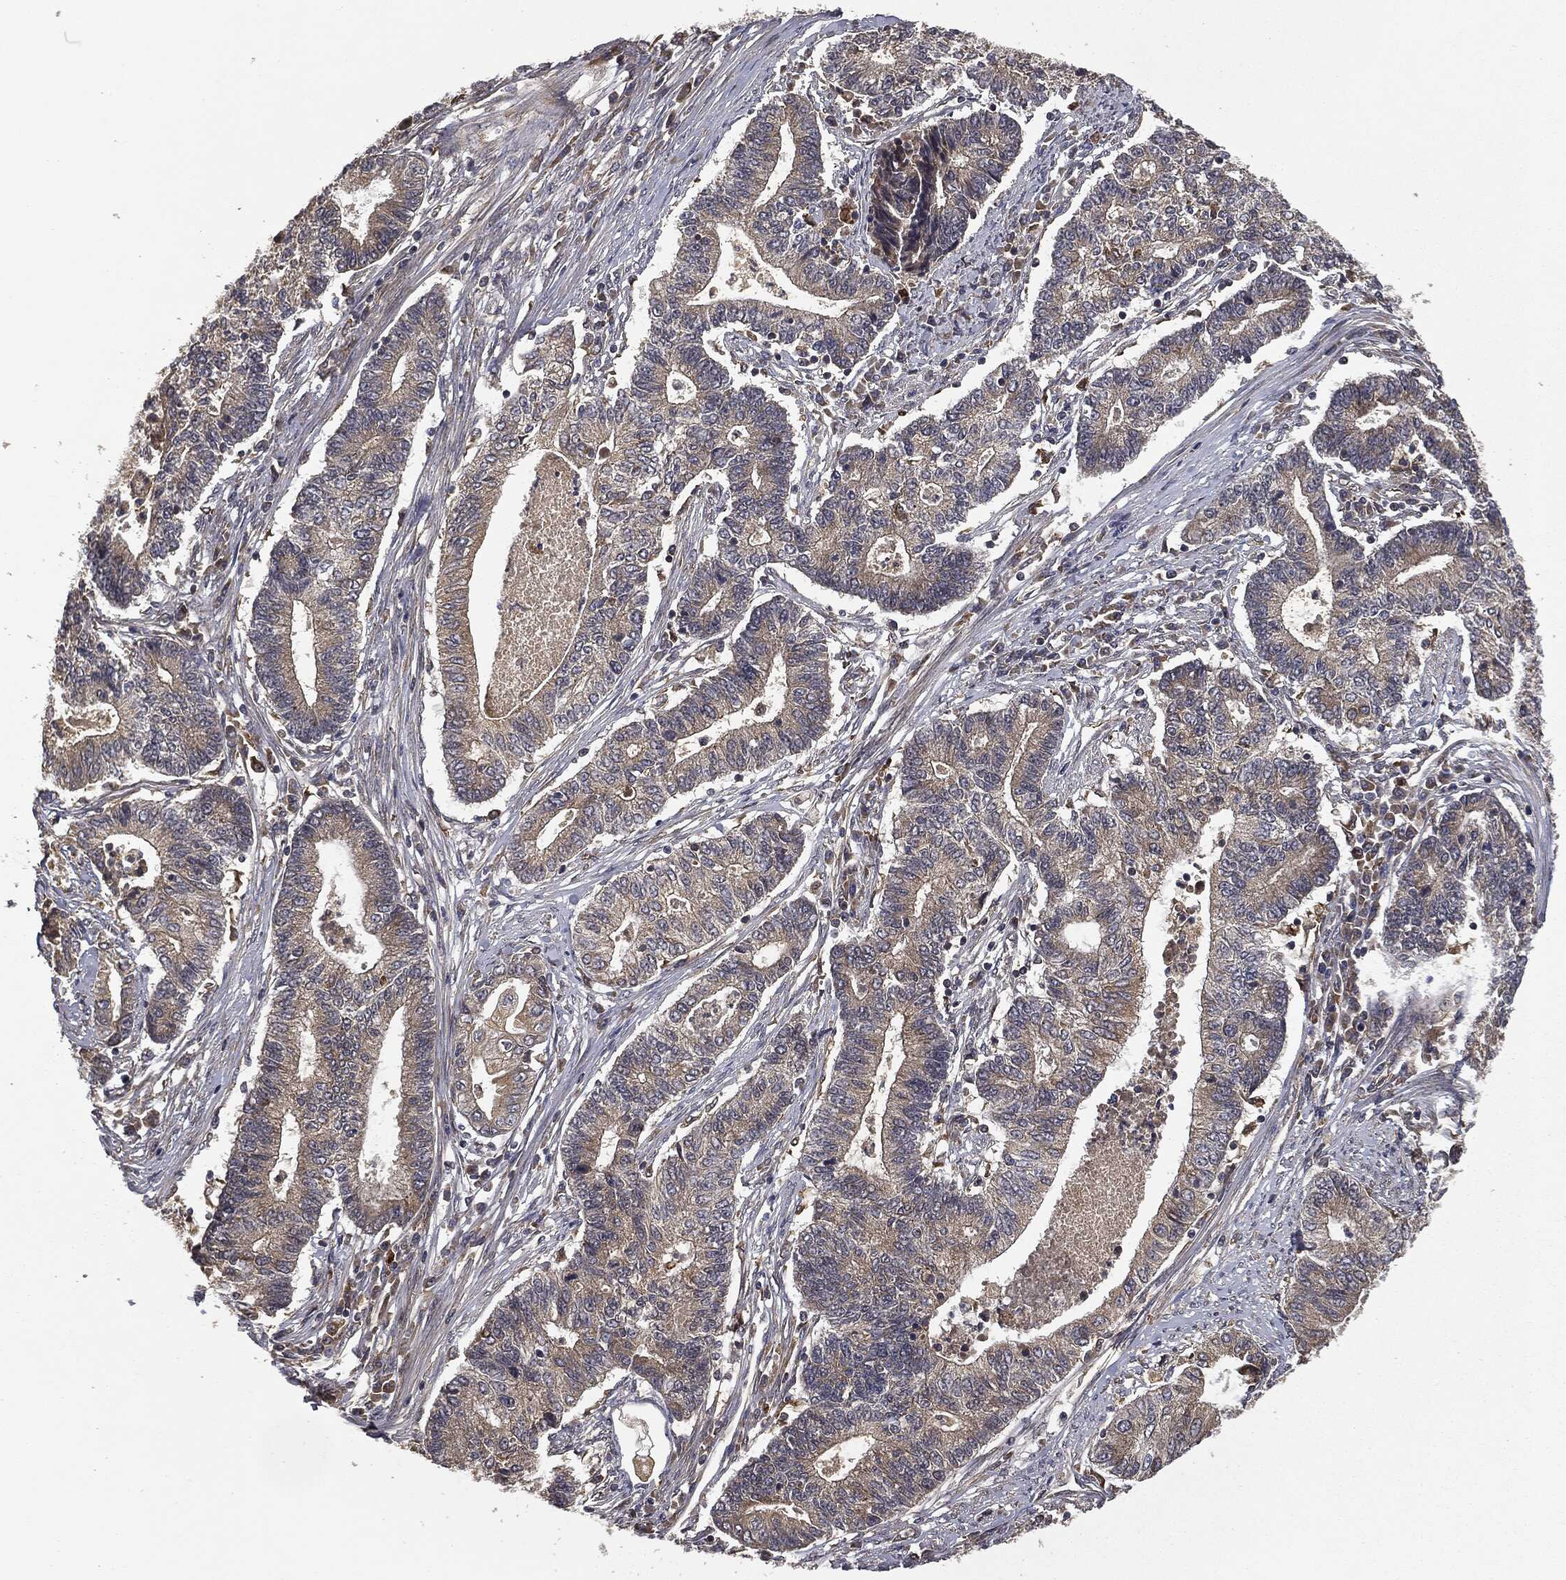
{"staining": {"intensity": "weak", "quantity": "<25%", "location": "cytoplasmic/membranous"}, "tissue": "endometrial cancer", "cell_type": "Tumor cells", "image_type": "cancer", "snomed": [{"axis": "morphology", "description": "Adenocarcinoma, NOS"}, {"axis": "topography", "description": "Uterus"}, {"axis": "topography", "description": "Endometrium"}], "caption": "Immunohistochemical staining of endometrial adenocarcinoma reveals no significant expression in tumor cells.", "gene": "MIER2", "patient": {"sex": "female", "age": 54}}